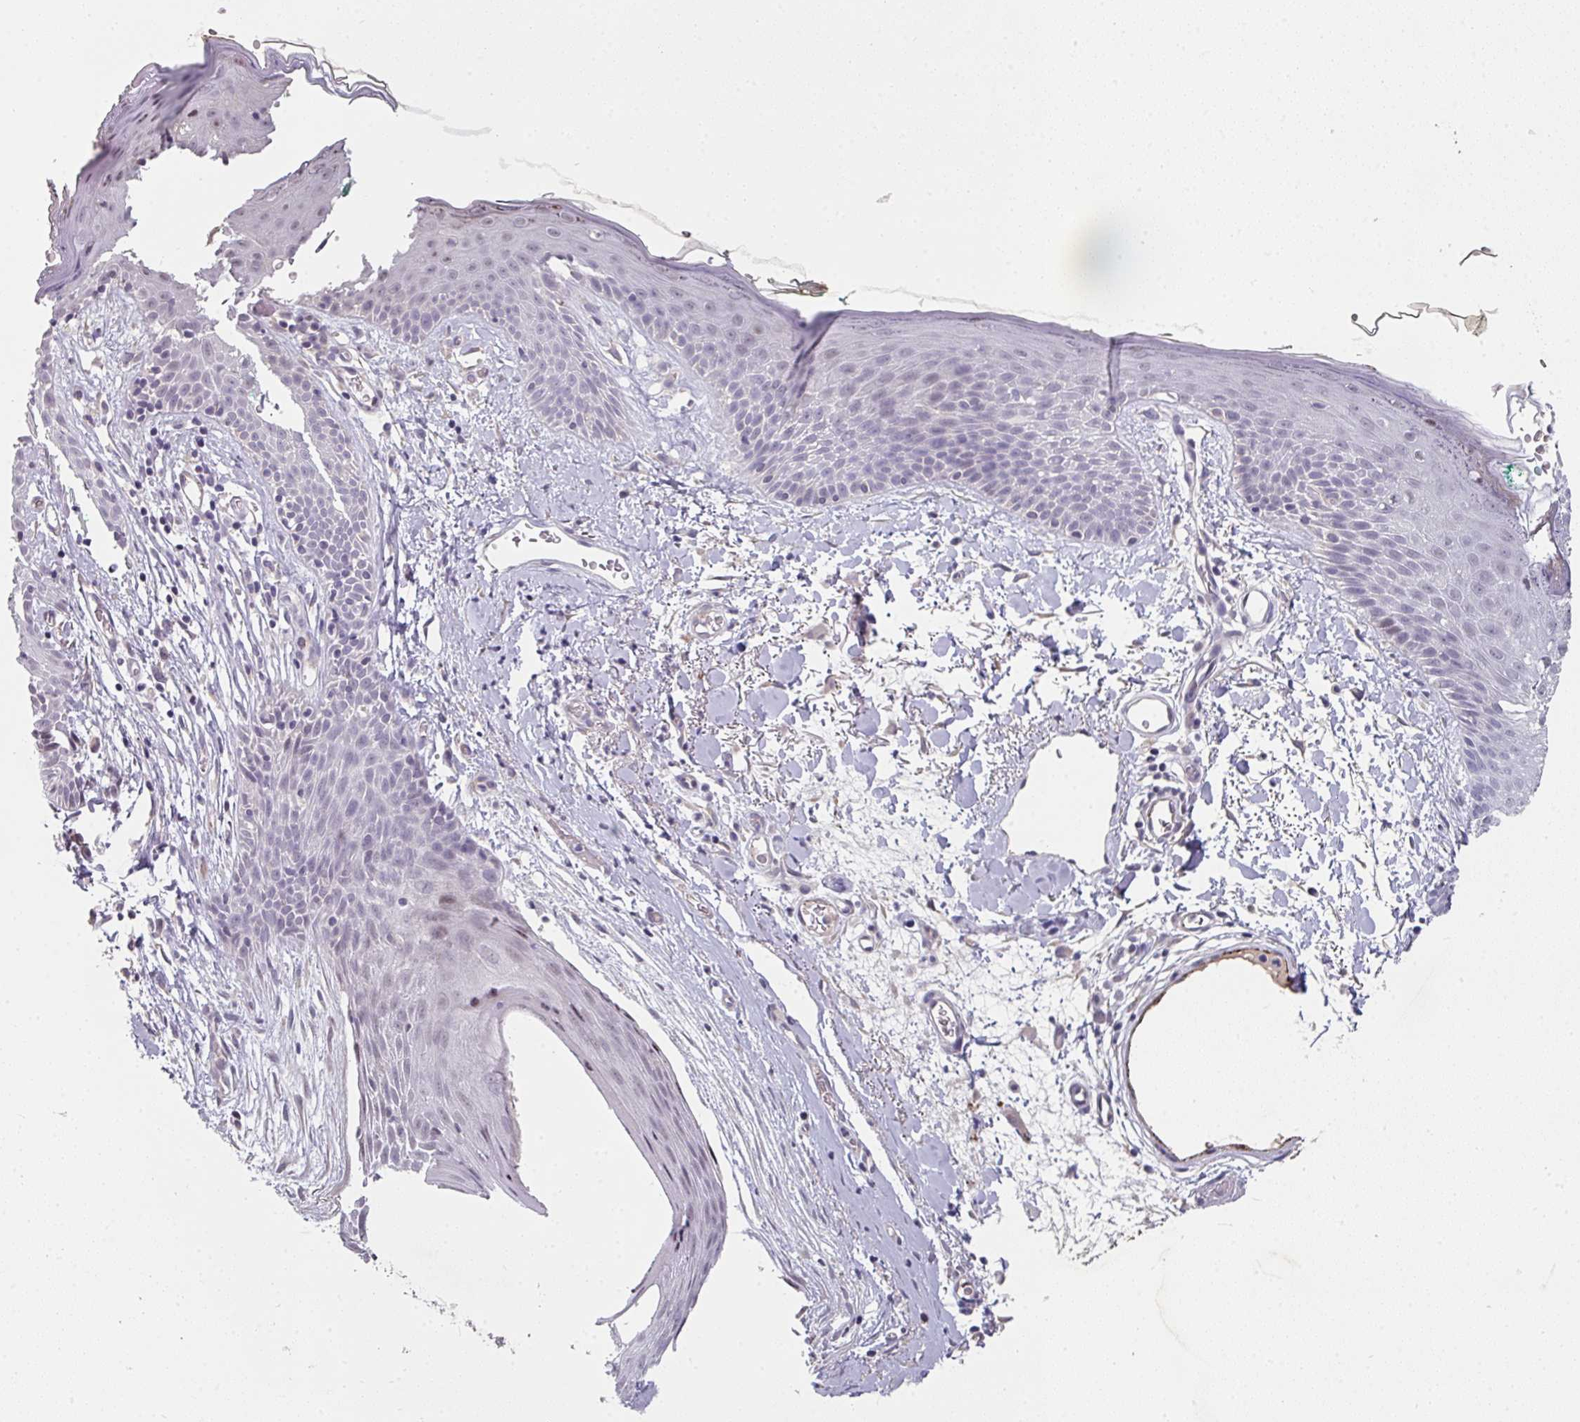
{"staining": {"intensity": "negative", "quantity": "none", "location": "none"}, "tissue": "skin", "cell_type": "Fibroblasts", "image_type": "normal", "snomed": [{"axis": "morphology", "description": "Normal tissue, NOS"}, {"axis": "topography", "description": "Skin"}], "caption": "This is a histopathology image of immunohistochemistry staining of unremarkable skin, which shows no staining in fibroblasts. Brightfield microscopy of IHC stained with DAB (3,3'-diaminobenzidine) (brown) and hematoxylin (blue), captured at high magnification.", "gene": "SIDT2", "patient": {"sex": "male", "age": 79}}